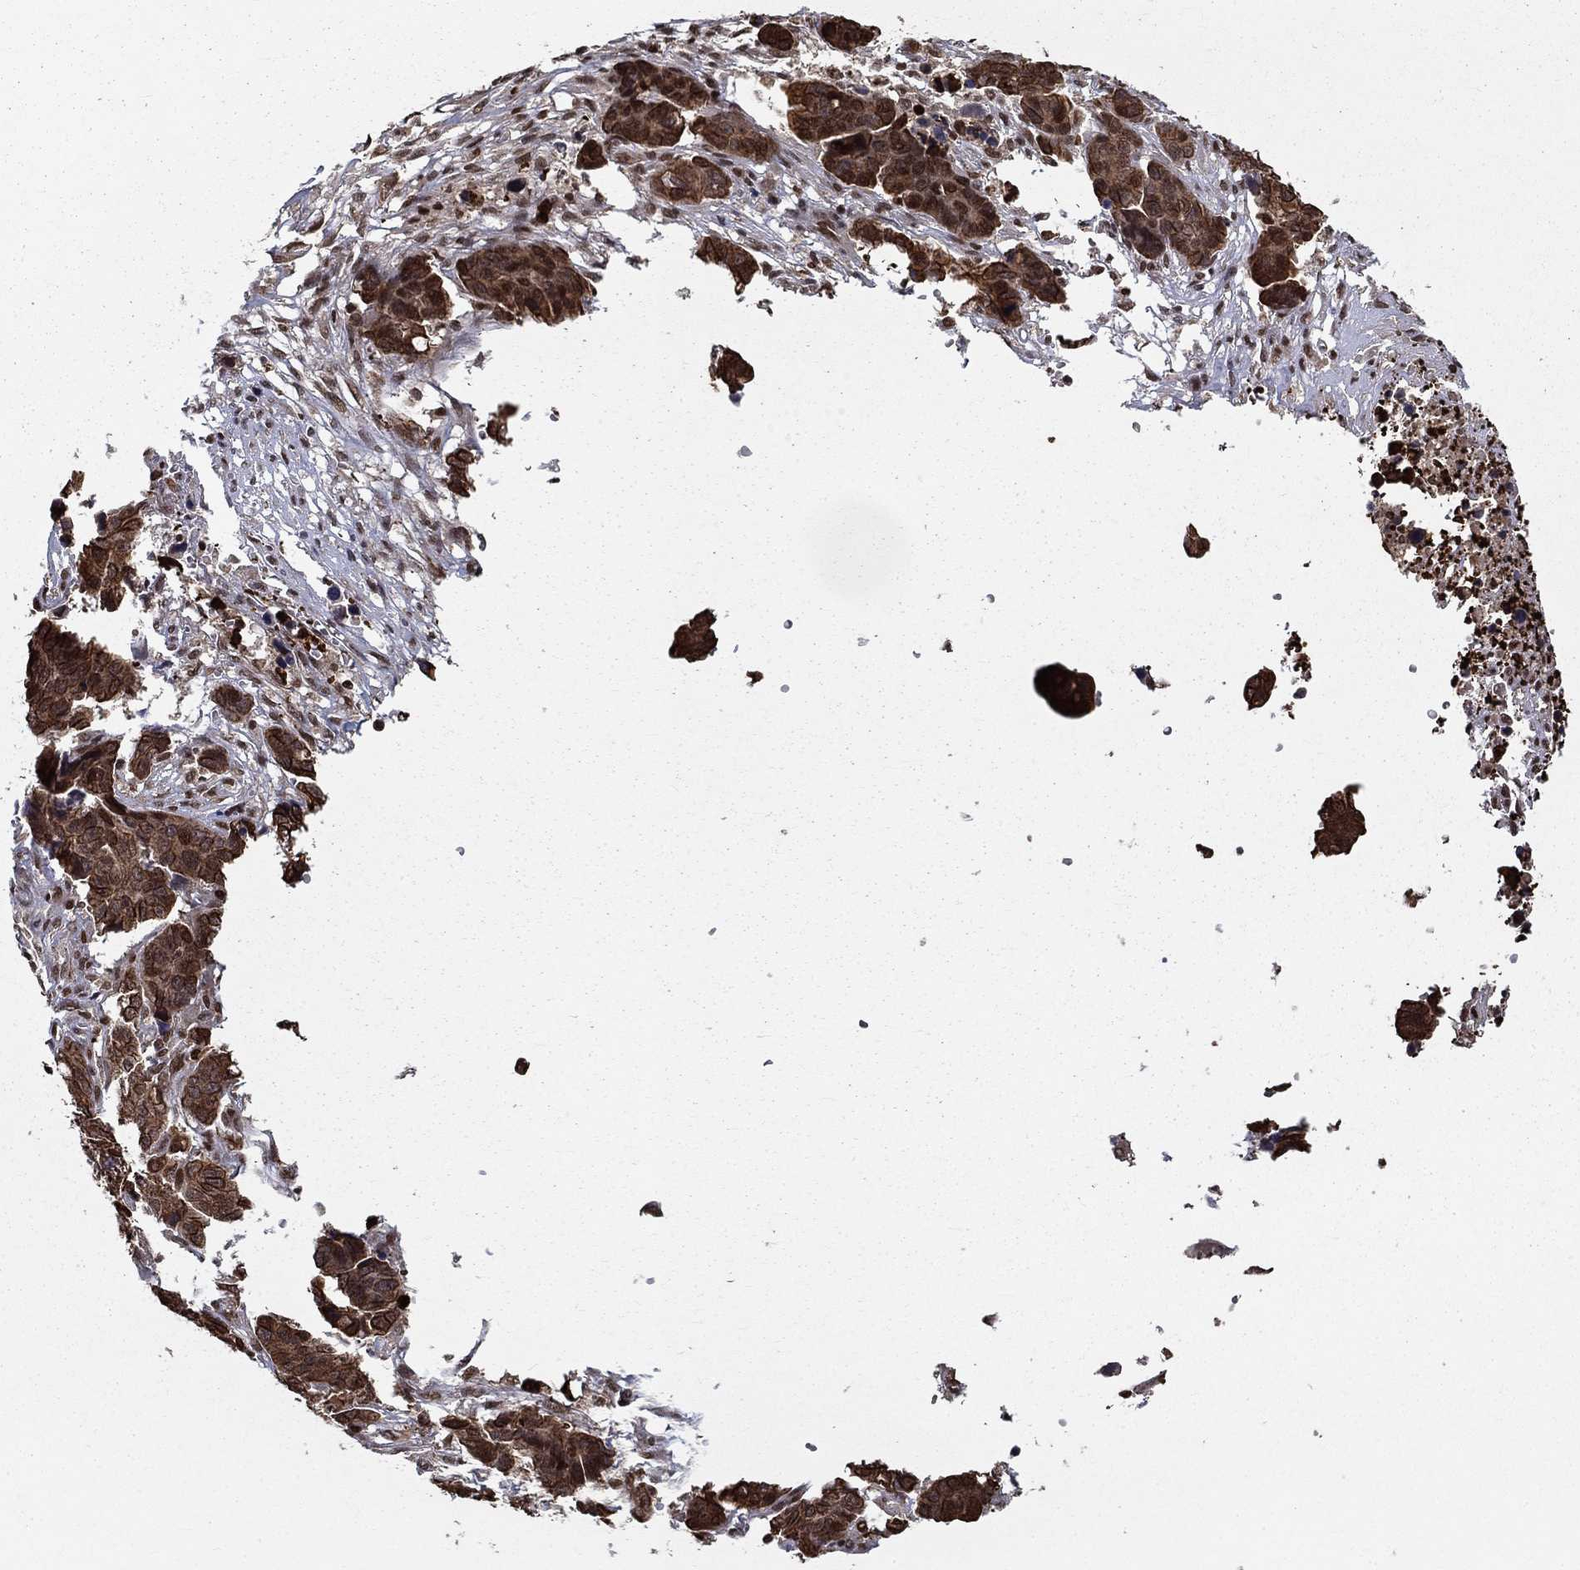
{"staining": {"intensity": "strong", "quantity": ">75%", "location": "cytoplasmic/membranous"}, "tissue": "ovarian cancer", "cell_type": "Tumor cells", "image_type": "cancer", "snomed": [{"axis": "morphology", "description": "Carcinoma, endometroid"}, {"axis": "topography", "description": "Ovary"}], "caption": "Ovarian cancer was stained to show a protein in brown. There is high levels of strong cytoplasmic/membranous expression in about >75% of tumor cells.", "gene": "CDCA7L", "patient": {"sex": "female", "age": 78}}